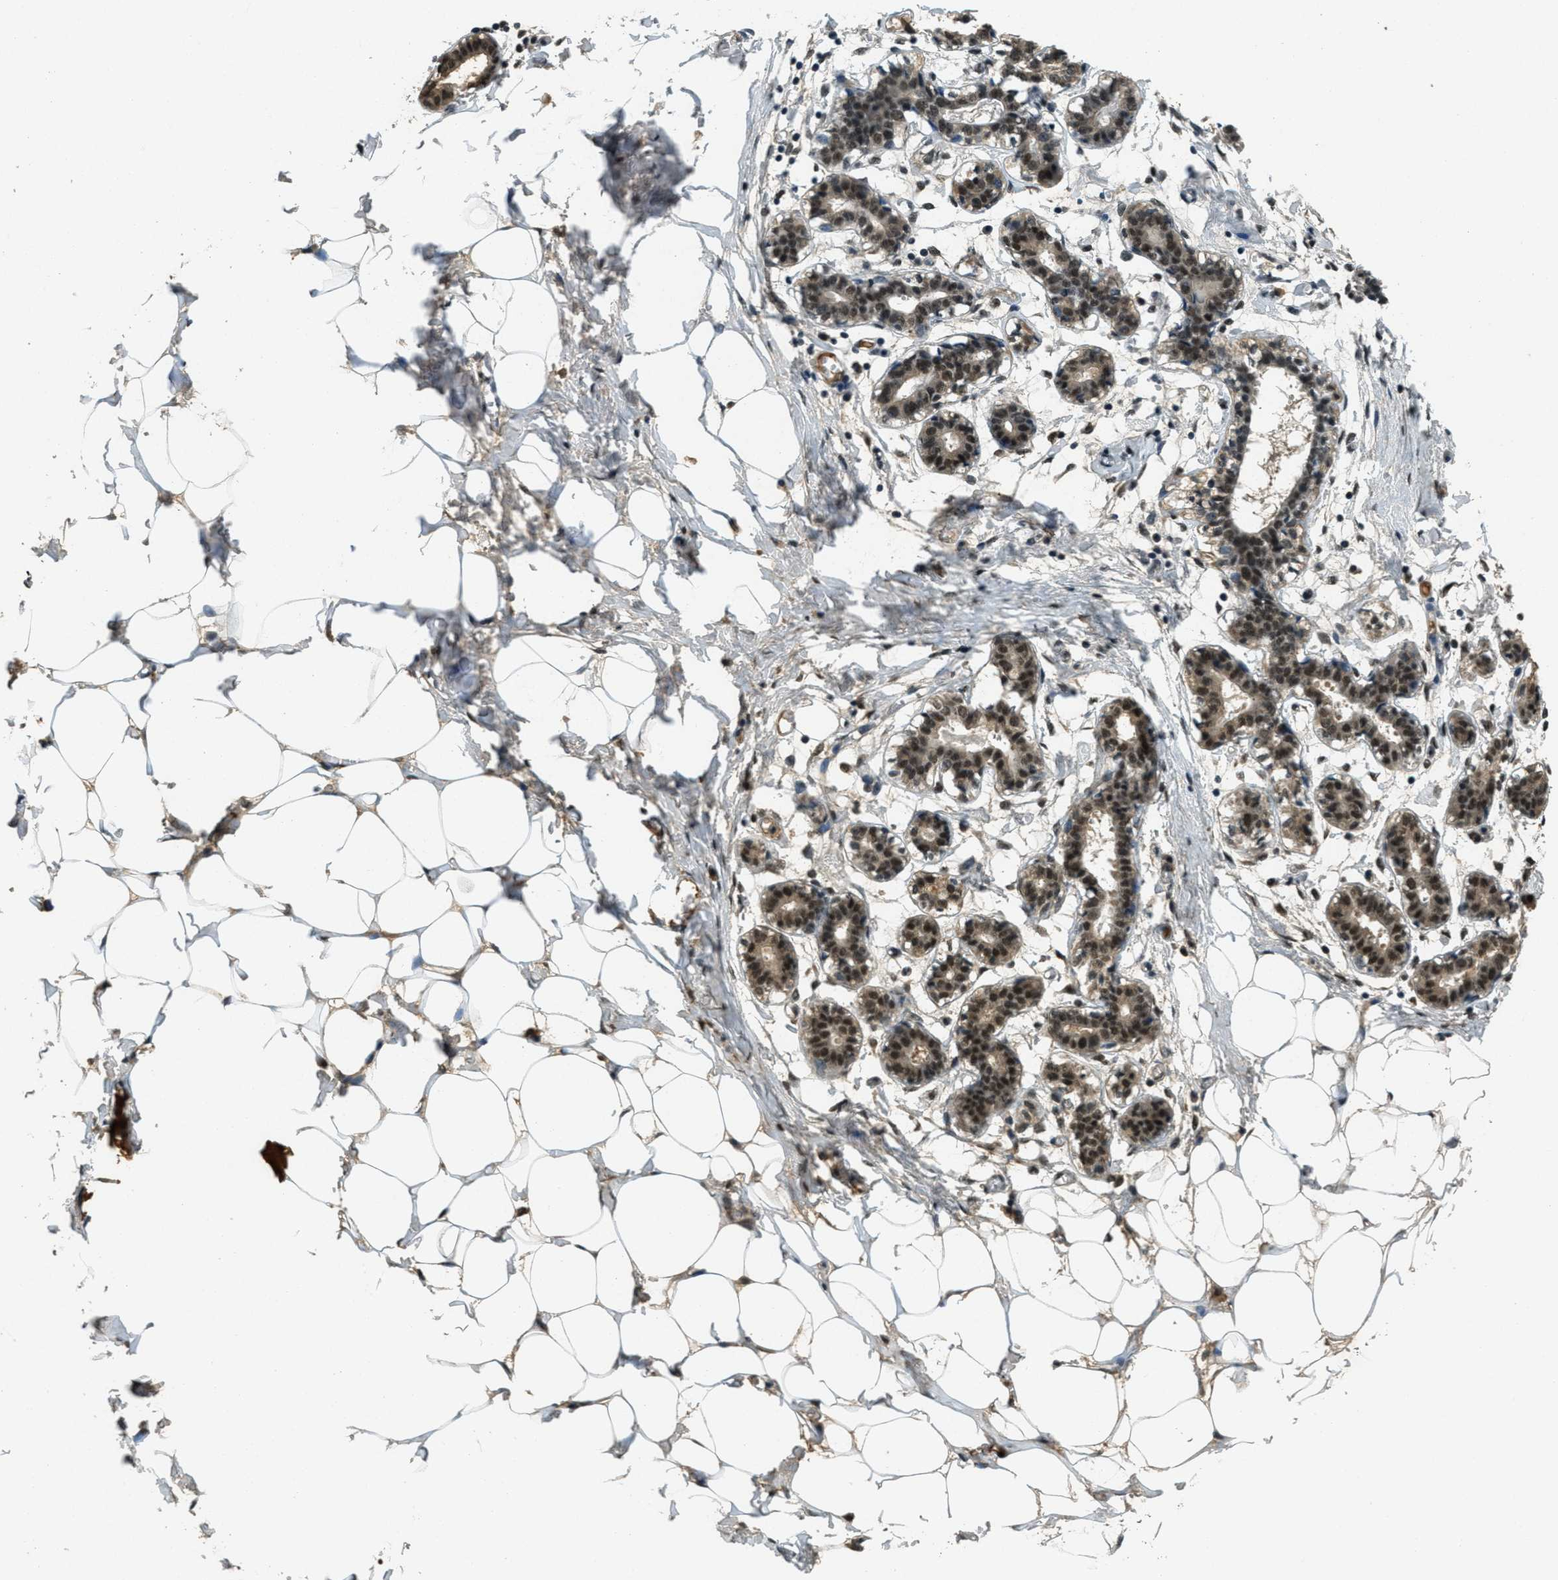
{"staining": {"intensity": "moderate", "quantity": "25%-75%", "location": "cytoplasmic/membranous,nuclear"}, "tissue": "breast", "cell_type": "Adipocytes", "image_type": "normal", "snomed": [{"axis": "morphology", "description": "Normal tissue, NOS"}, {"axis": "topography", "description": "Breast"}], "caption": "The image exhibits staining of normal breast, revealing moderate cytoplasmic/membranous,nuclear protein staining (brown color) within adipocytes.", "gene": "ZNF148", "patient": {"sex": "female", "age": 27}}